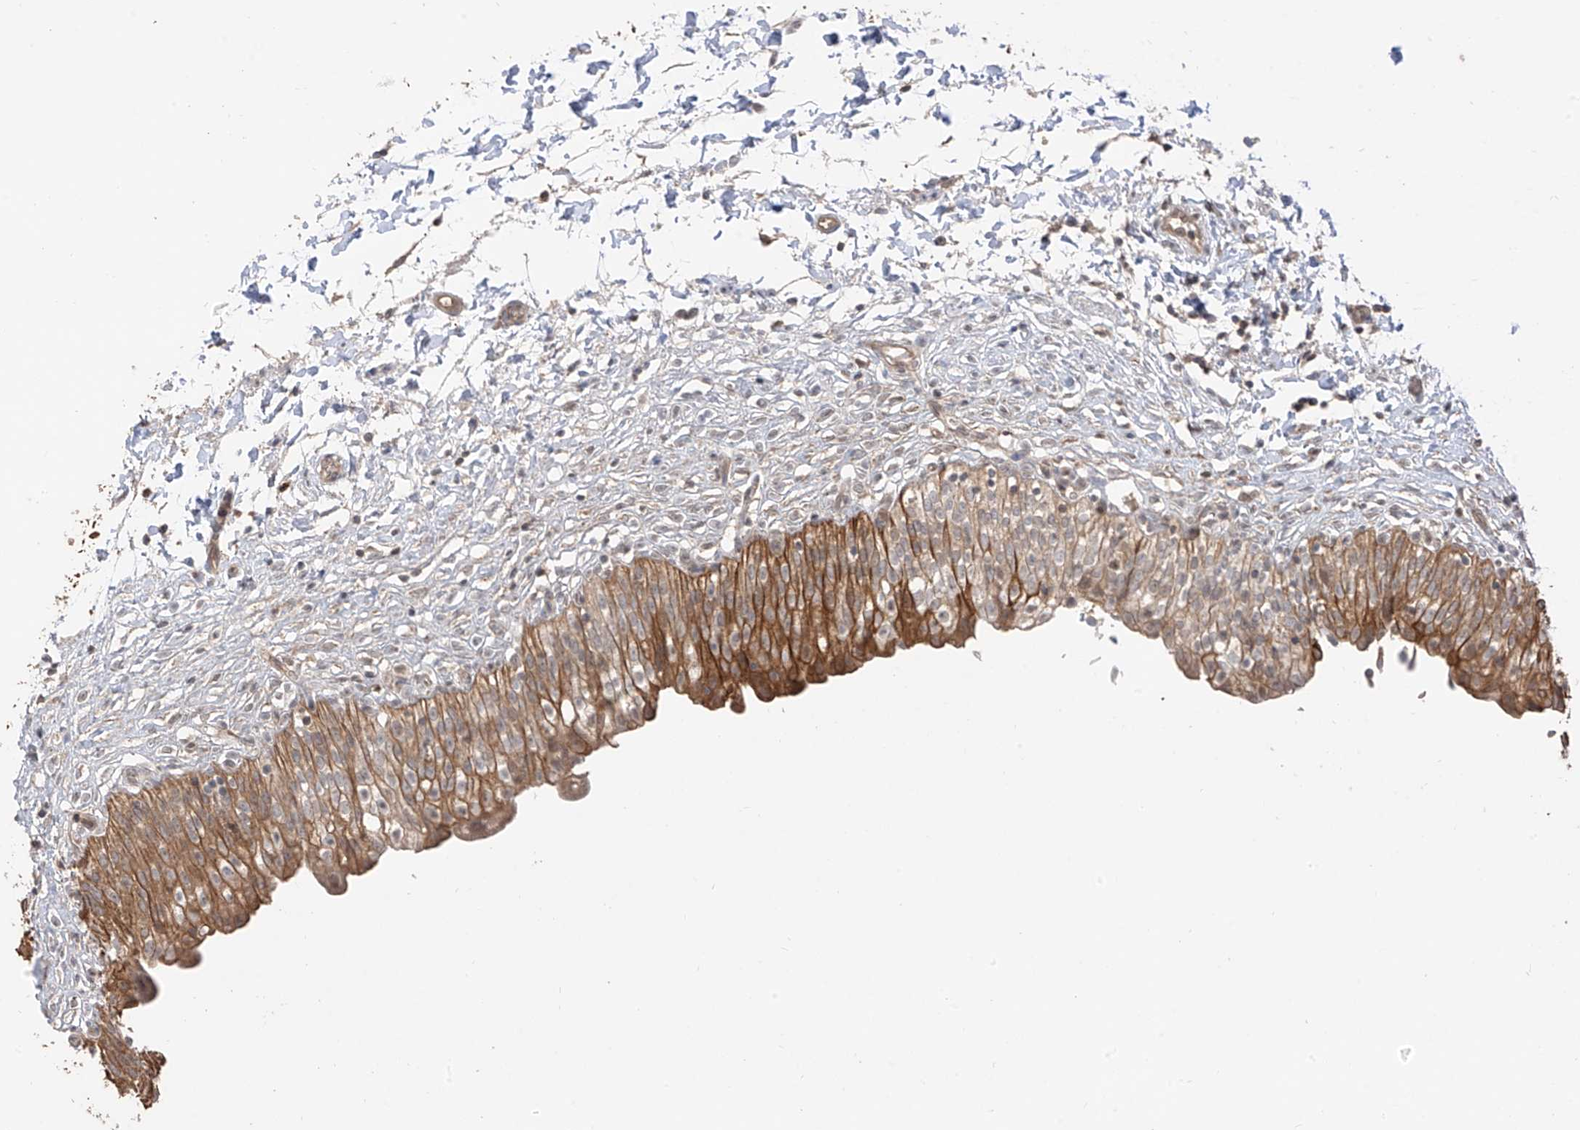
{"staining": {"intensity": "strong", "quantity": "25%-75%", "location": "cytoplasmic/membranous"}, "tissue": "urinary bladder", "cell_type": "Urothelial cells", "image_type": "normal", "snomed": [{"axis": "morphology", "description": "Normal tissue, NOS"}, {"axis": "topography", "description": "Urinary bladder"}], "caption": "Immunohistochemistry (IHC) micrograph of benign urinary bladder: human urinary bladder stained using IHC demonstrates high levels of strong protein expression localized specifically in the cytoplasmic/membranous of urothelial cells, appearing as a cytoplasmic/membranous brown color.", "gene": "COLGALT2", "patient": {"sex": "male", "age": 55}}